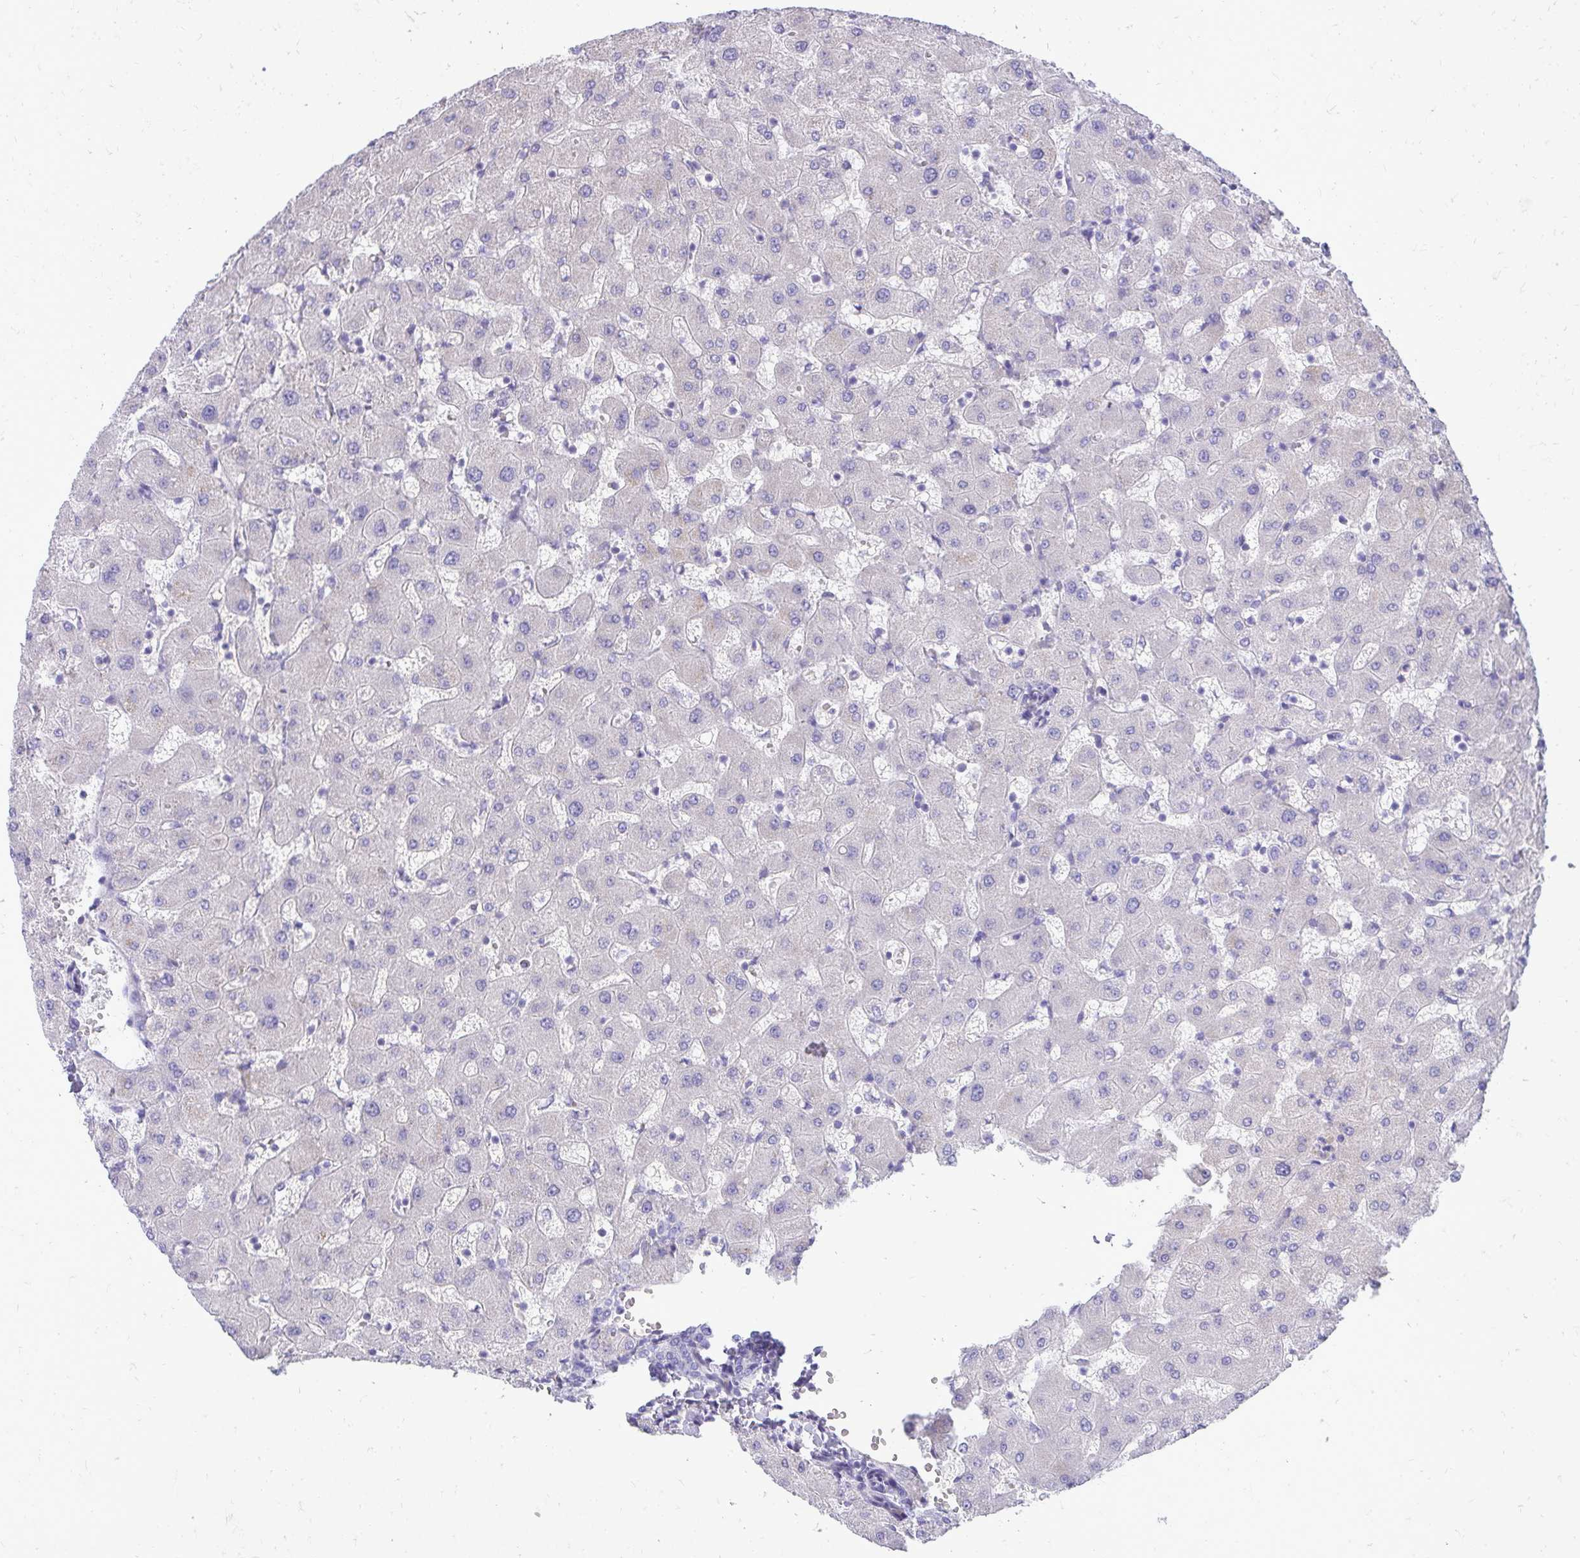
{"staining": {"intensity": "negative", "quantity": "none", "location": "none"}, "tissue": "liver", "cell_type": "Cholangiocytes", "image_type": "normal", "snomed": [{"axis": "morphology", "description": "Normal tissue, NOS"}, {"axis": "topography", "description": "Liver"}], "caption": "This is an IHC photomicrograph of normal human liver. There is no positivity in cholangiocytes.", "gene": "PELI3", "patient": {"sex": "female", "age": 63}}